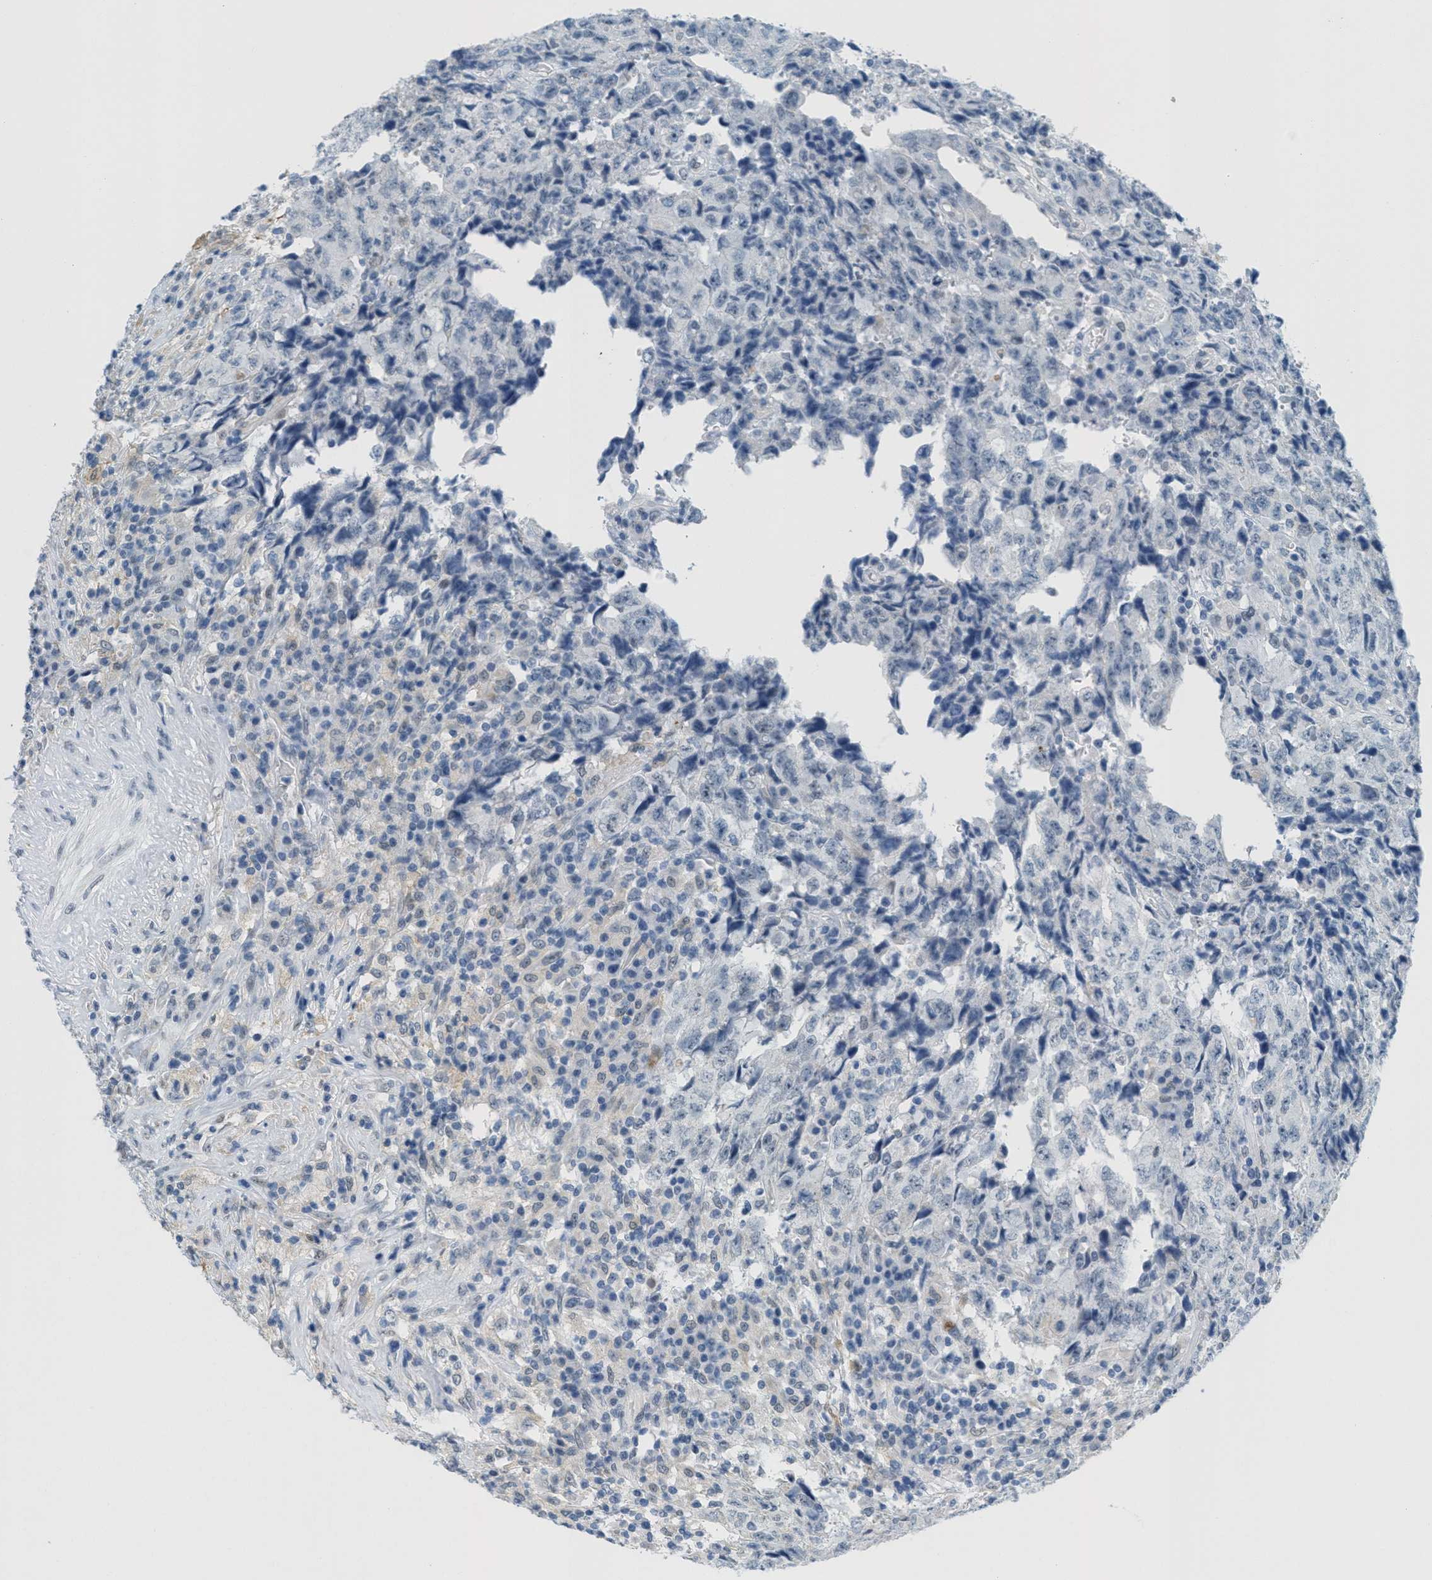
{"staining": {"intensity": "negative", "quantity": "none", "location": "none"}, "tissue": "testis cancer", "cell_type": "Tumor cells", "image_type": "cancer", "snomed": [{"axis": "morphology", "description": "Necrosis, NOS"}, {"axis": "morphology", "description": "Carcinoma, Embryonal, NOS"}, {"axis": "topography", "description": "Testis"}], "caption": "Tumor cells show no significant protein positivity in embryonal carcinoma (testis).", "gene": "HS3ST2", "patient": {"sex": "male", "age": 19}}